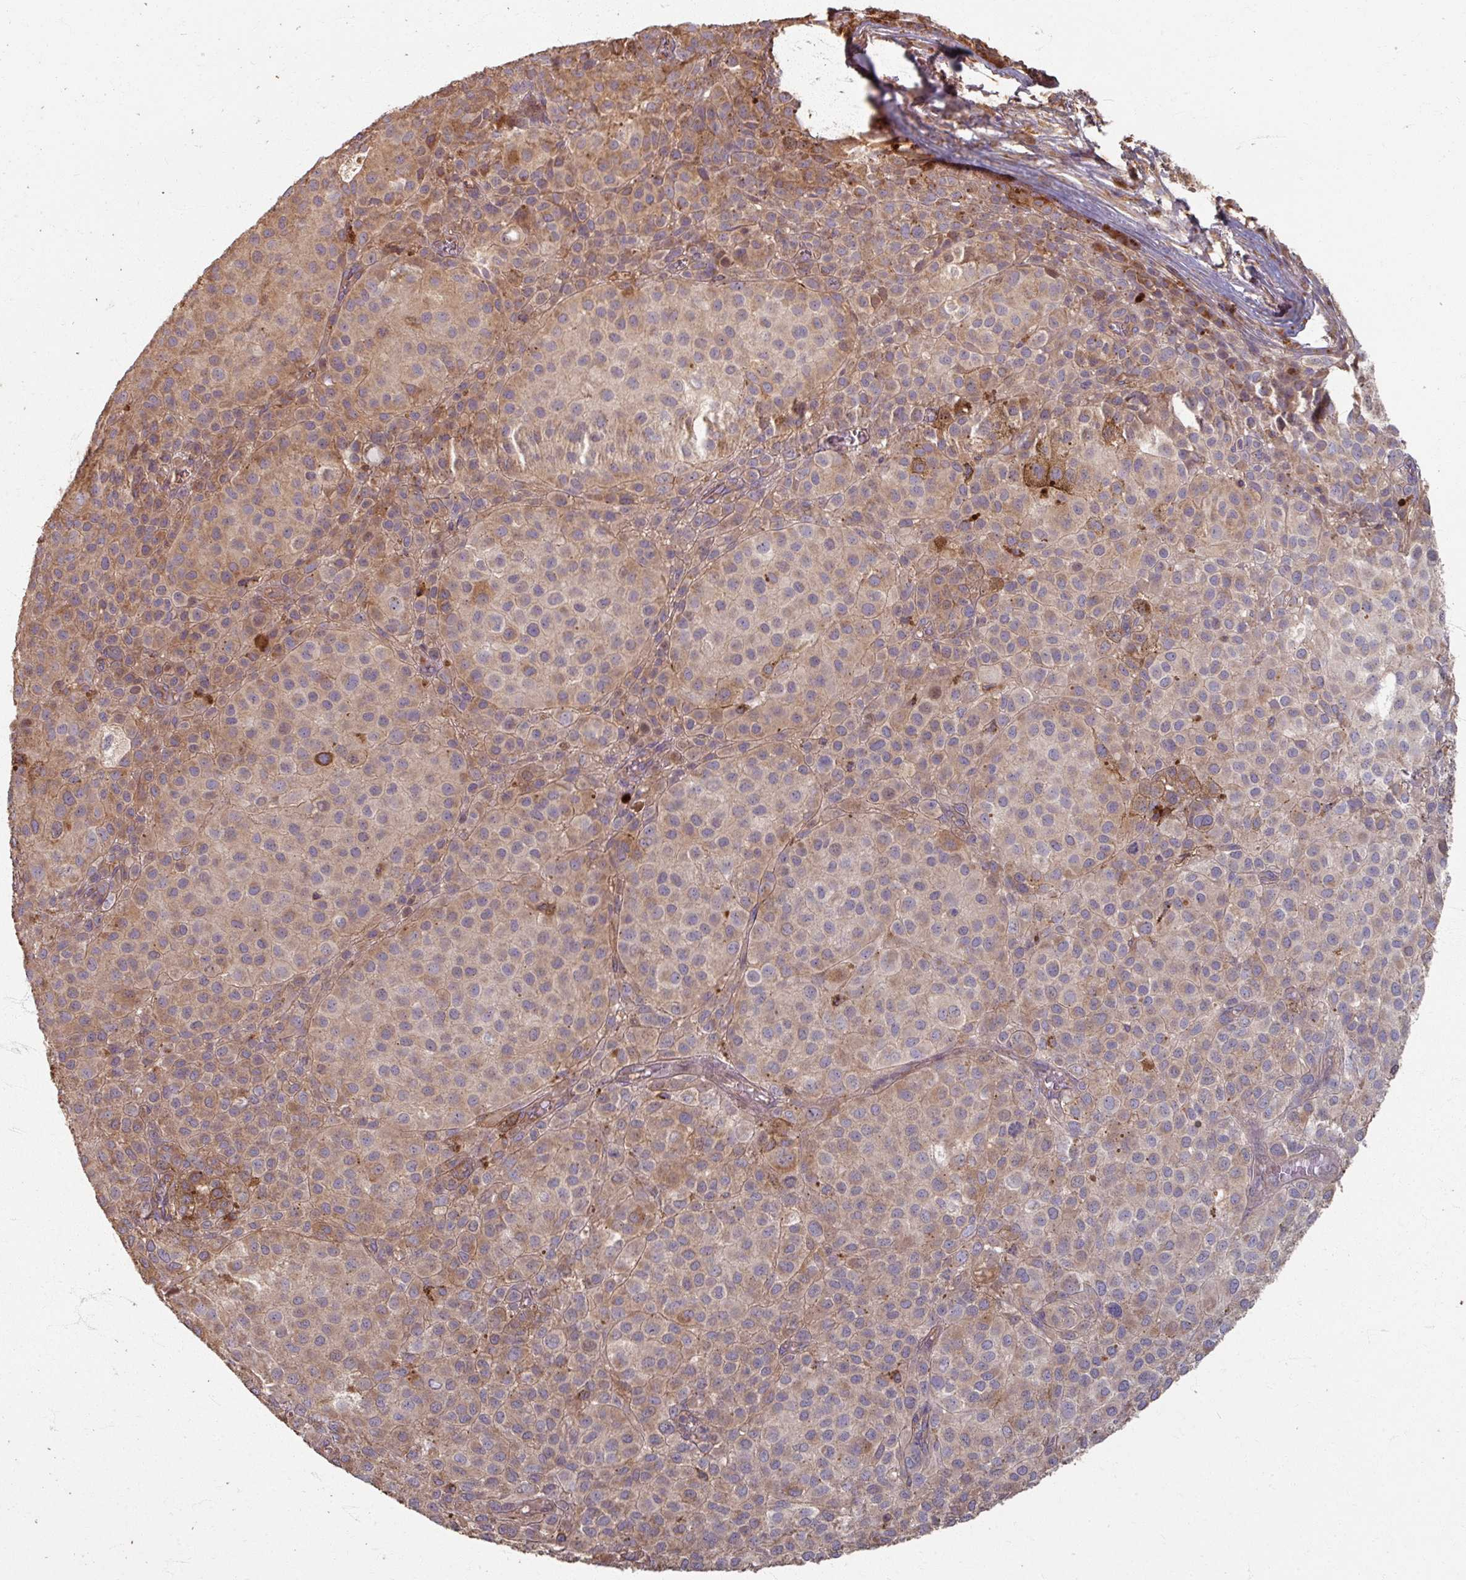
{"staining": {"intensity": "moderate", "quantity": "25%-75%", "location": "cytoplasmic/membranous"}, "tissue": "melanoma", "cell_type": "Tumor cells", "image_type": "cancer", "snomed": [{"axis": "morphology", "description": "Malignant melanoma, NOS"}, {"axis": "topography", "description": "Skin"}], "caption": "This is a histology image of immunohistochemistry staining of melanoma, which shows moderate expression in the cytoplasmic/membranous of tumor cells.", "gene": "CCDC68", "patient": {"sex": "male", "age": 64}}